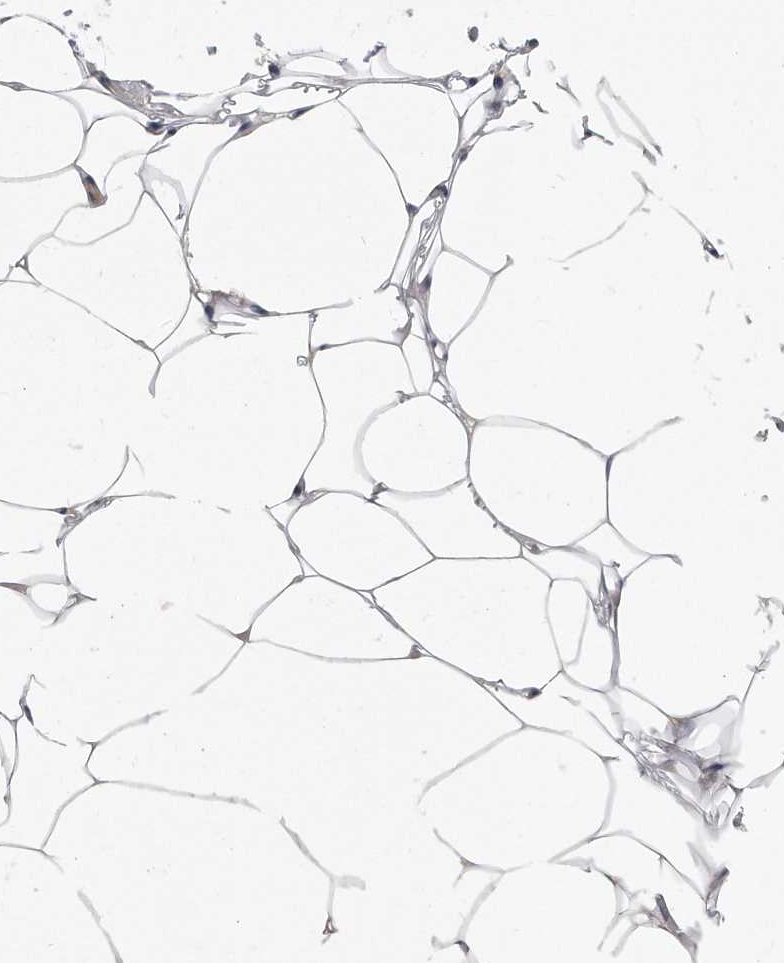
{"staining": {"intensity": "negative", "quantity": "none", "location": "none"}, "tissue": "adipose tissue", "cell_type": "Adipocytes", "image_type": "normal", "snomed": [{"axis": "morphology", "description": "Normal tissue, NOS"}, {"axis": "topography", "description": "Breast"}], "caption": "High power microscopy histopathology image of an IHC photomicrograph of unremarkable adipose tissue, revealing no significant staining in adipocytes. Nuclei are stained in blue.", "gene": "PLEKHA6", "patient": {"sex": "female", "age": 23}}